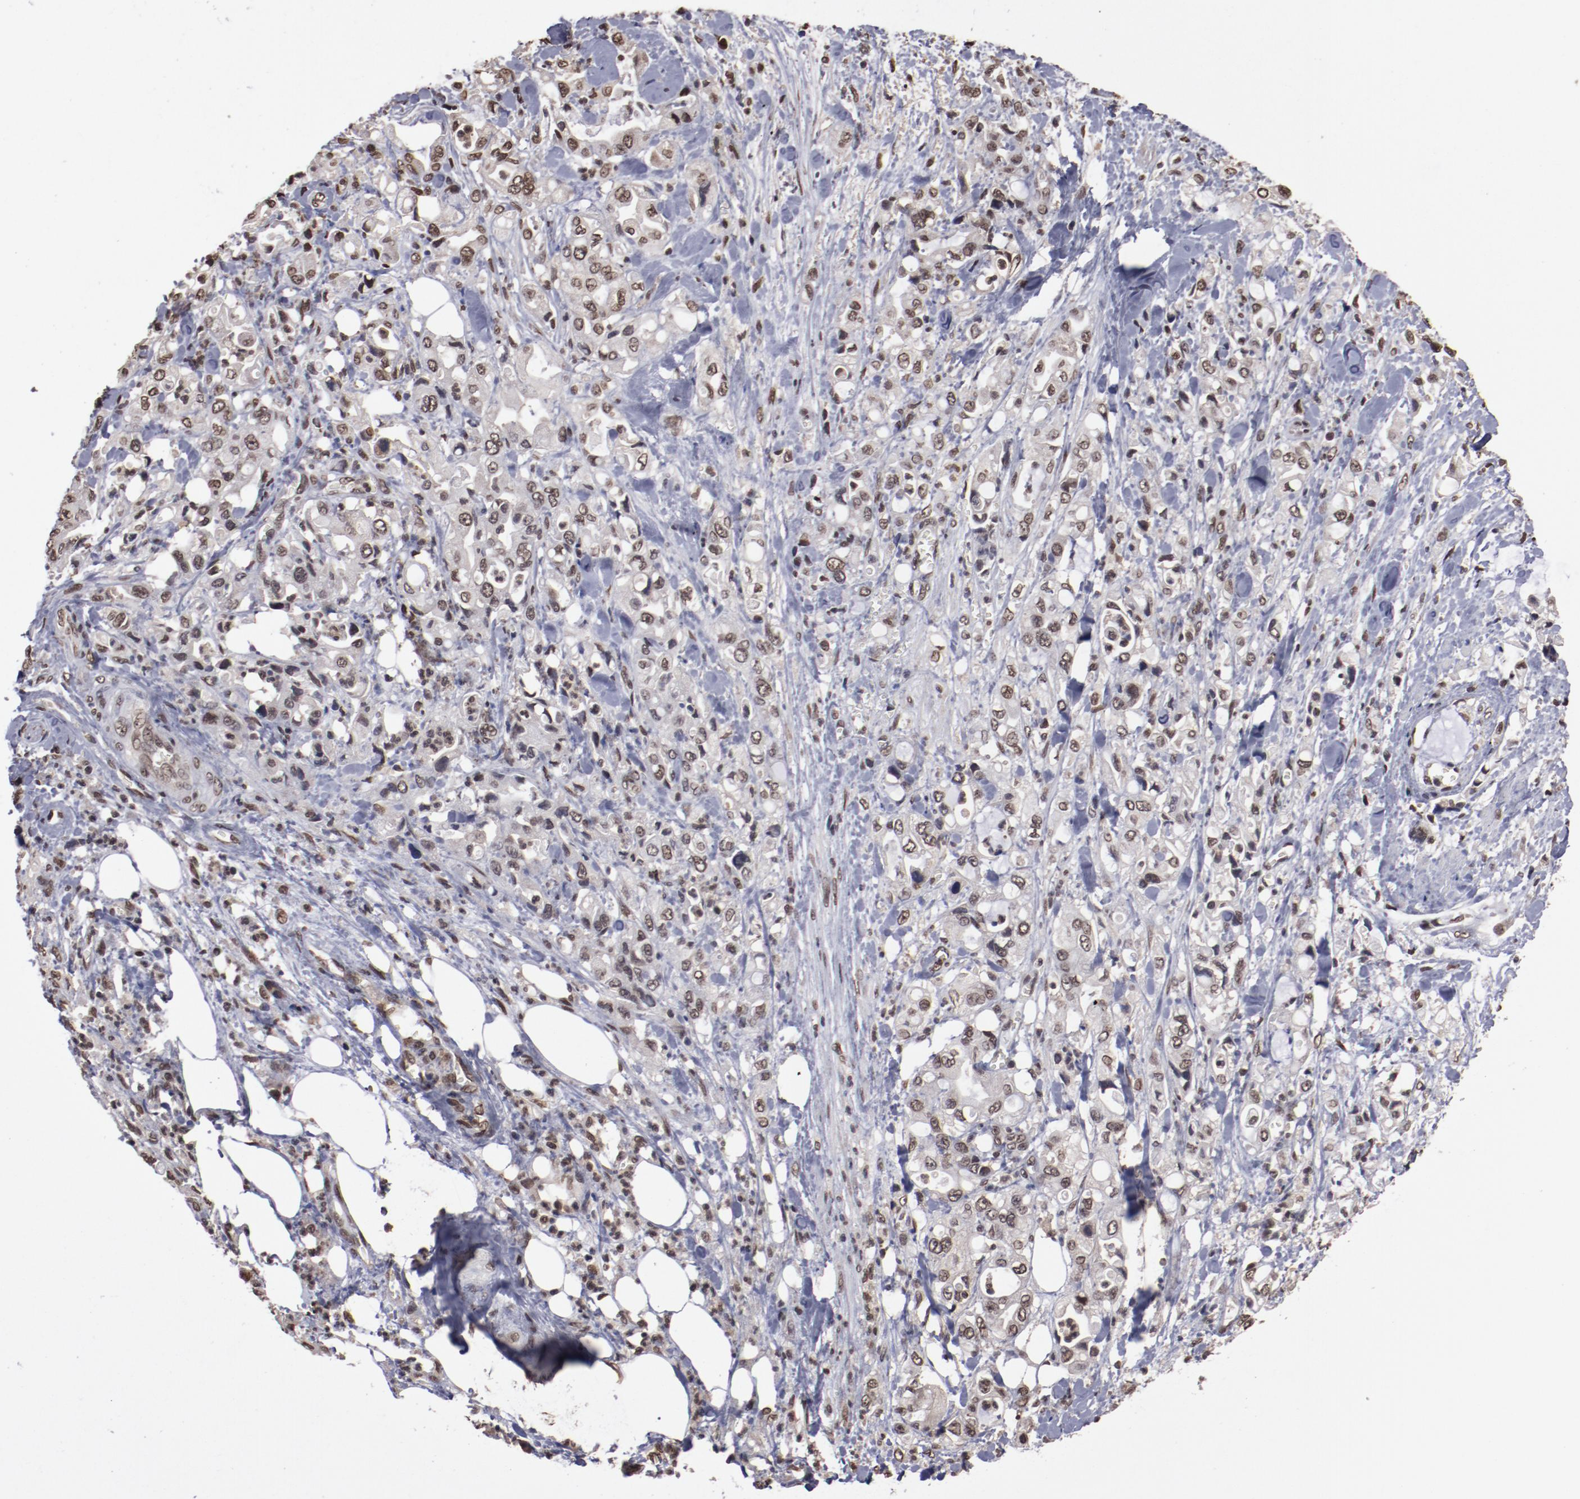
{"staining": {"intensity": "weak", "quantity": ">75%", "location": "nuclear"}, "tissue": "pancreatic cancer", "cell_type": "Tumor cells", "image_type": "cancer", "snomed": [{"axis": "morphology", "description": "Adenocarcinoma, NOS"}, {"axis": "topography", "description": "Pancreas"}], "caption": "Pancreatic adenocarcinoma stained with a protein marker exhibits weak staining in tumor cells.", "gene": "AKT1", "patient": {"sex": "male", "age": 70}}